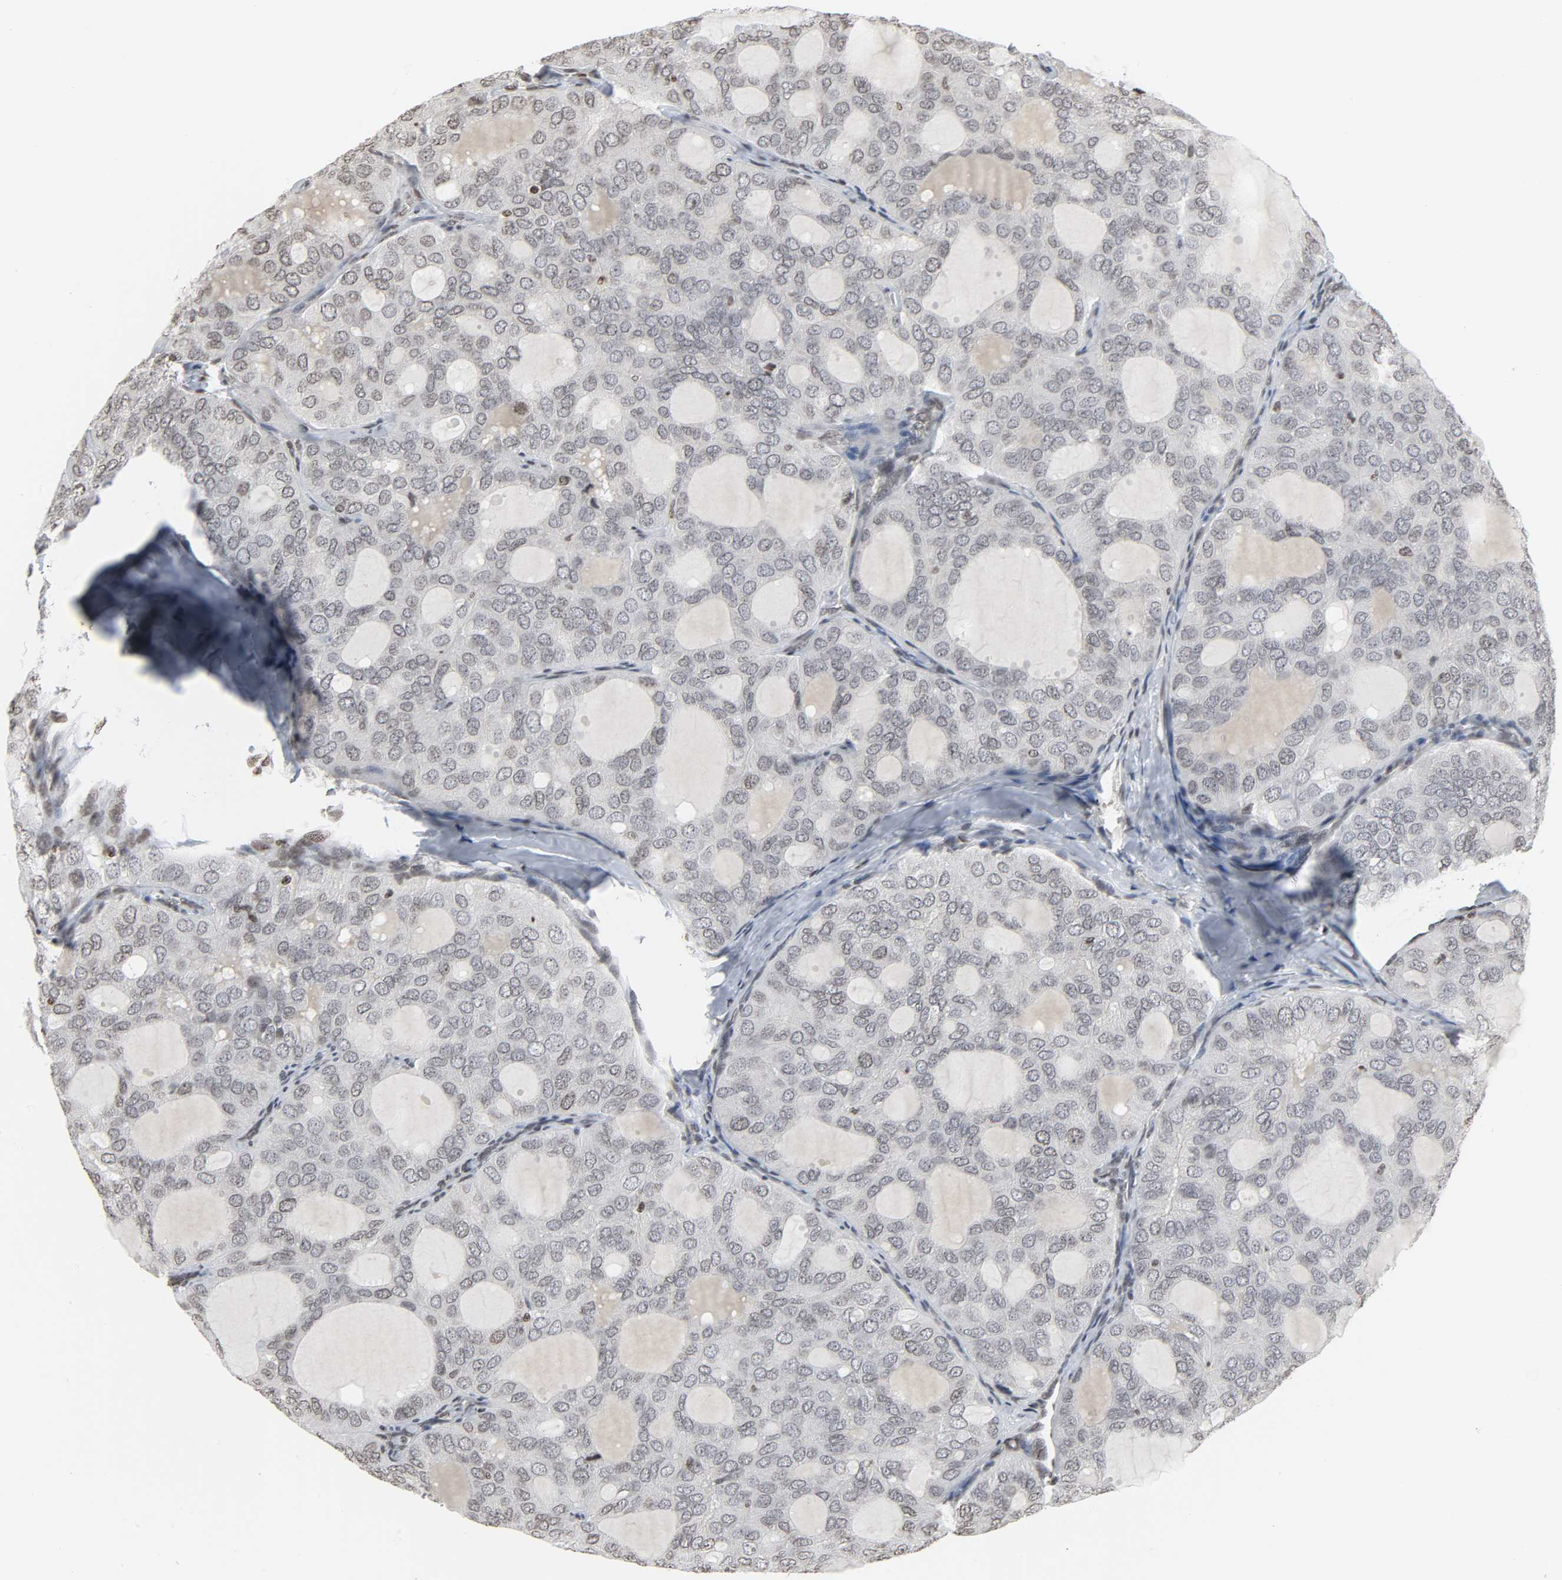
{"staining": {"intensity": "negative", "quantity": "none", "location": "none"}, "tissue": "thyroid cancer", "cell_type": "Tumor cells", "image_type": "cancer", "snomed": [{"axis": "morphology", "description": "Follicular adenoma carcinoma, NOS"}, {"axis": "topography", "description": "Thyroid gland"}], "caption": "Immunohistochemistry photomicrograph of neoplastic tissue: thyroid follicular adenoma carcinoma stained with DAB (3,3'-diaminobenzidine) exhibits no significant protein positivity in tumor cells. Nuclei are stained in blue.", "gene": "ELAVL1", "patient": {"sex": "male", "age": 75}}